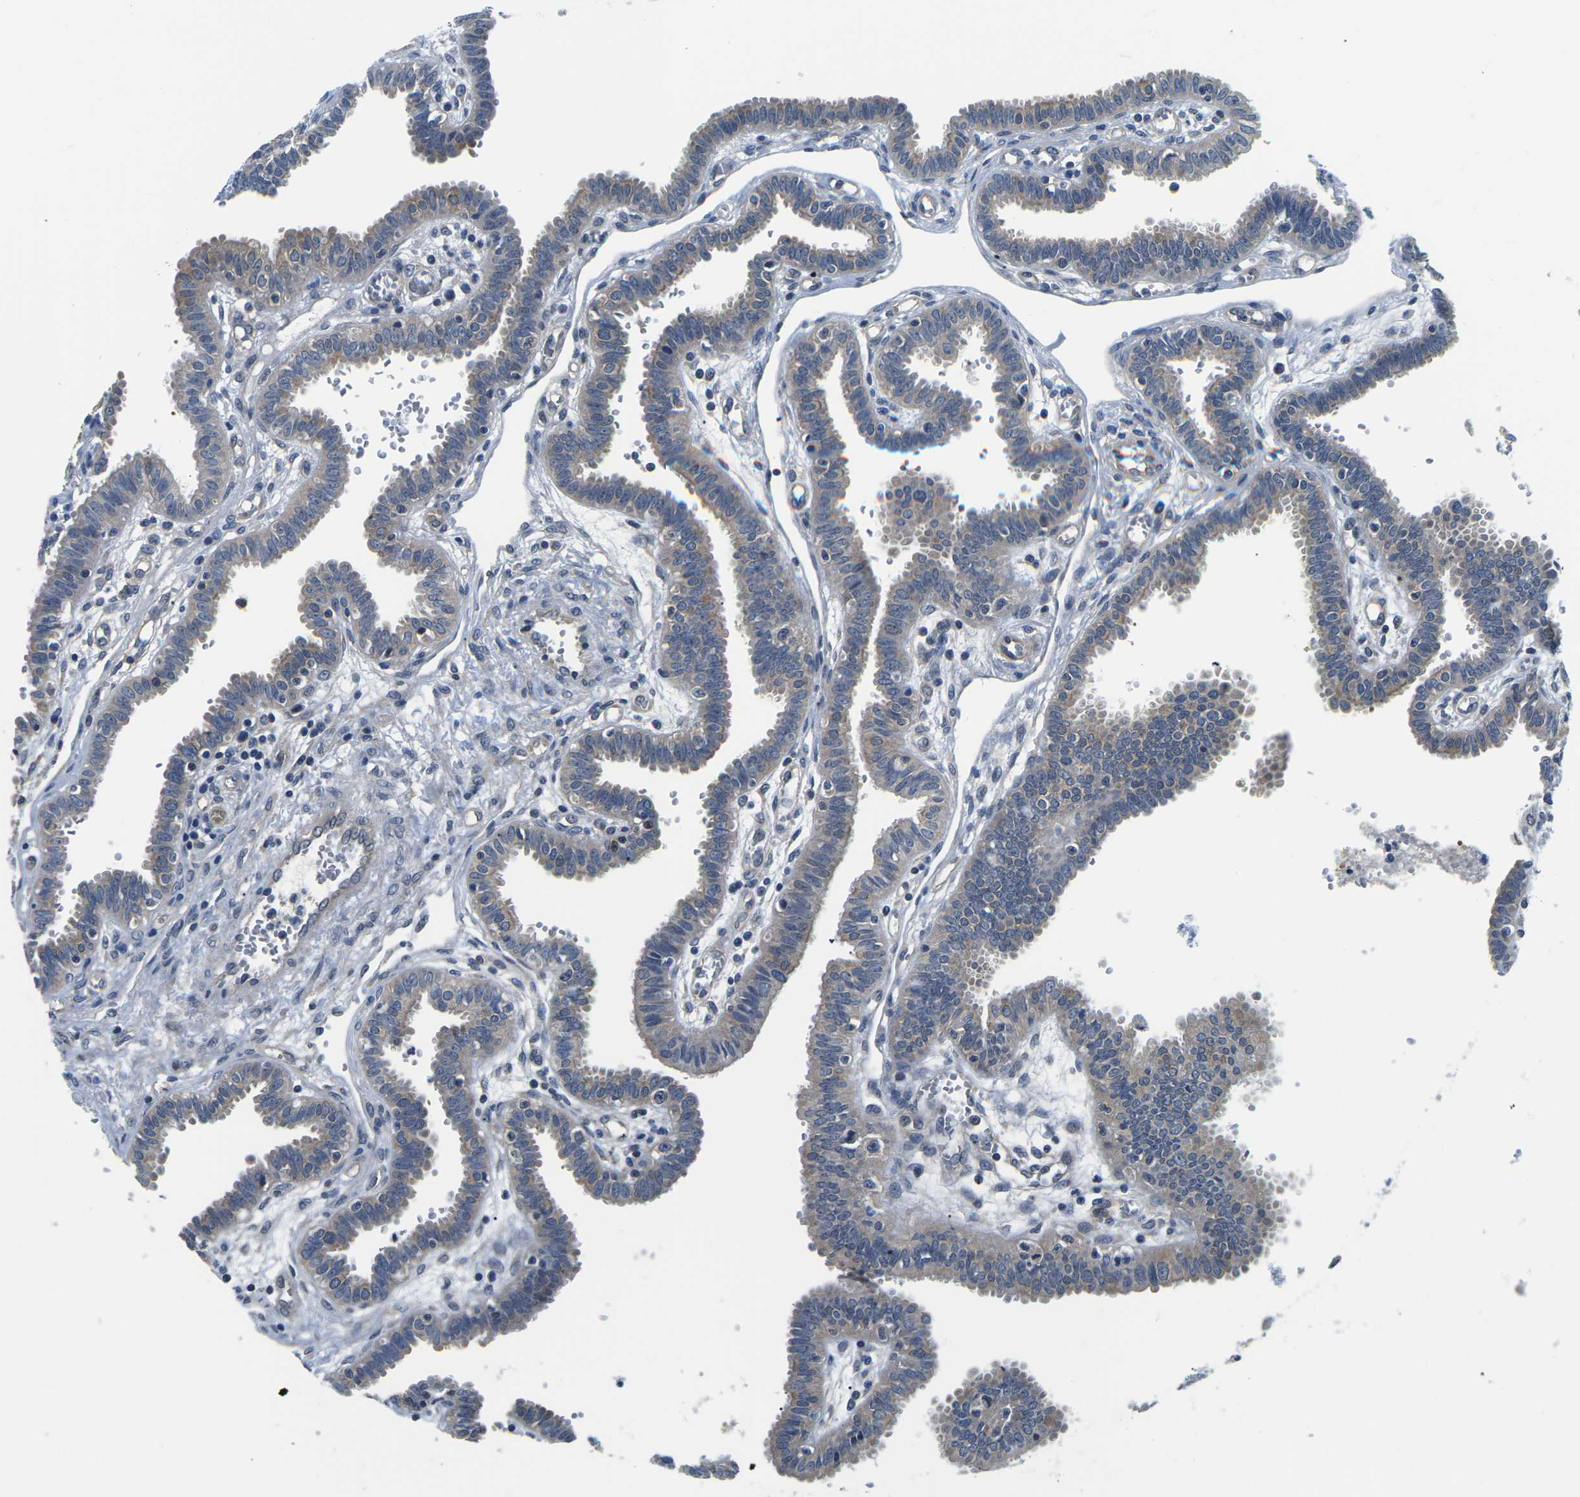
{"staining": {"intensity": "moderate", "quantity": ">75%", "location": "cytoplasmic/membranous"}, "tissue": "fallopian tube", "cell_type": "Glandular cells", "image_type": "normal", "snomed": [{"axis": "morphology", "description": "Normal tissue, NOS"}, {"axis": "topography", "description": "Fallopian tube"}], "caption": "This is an image of immunohistochemistry (IHC) staining of unremarkable fallopian tube, which shows moderate staining in the cytoplasmic/membranous of glandular cells.", "gene": "GSK3B", "patient": {"sex": "female", "age": 32}}